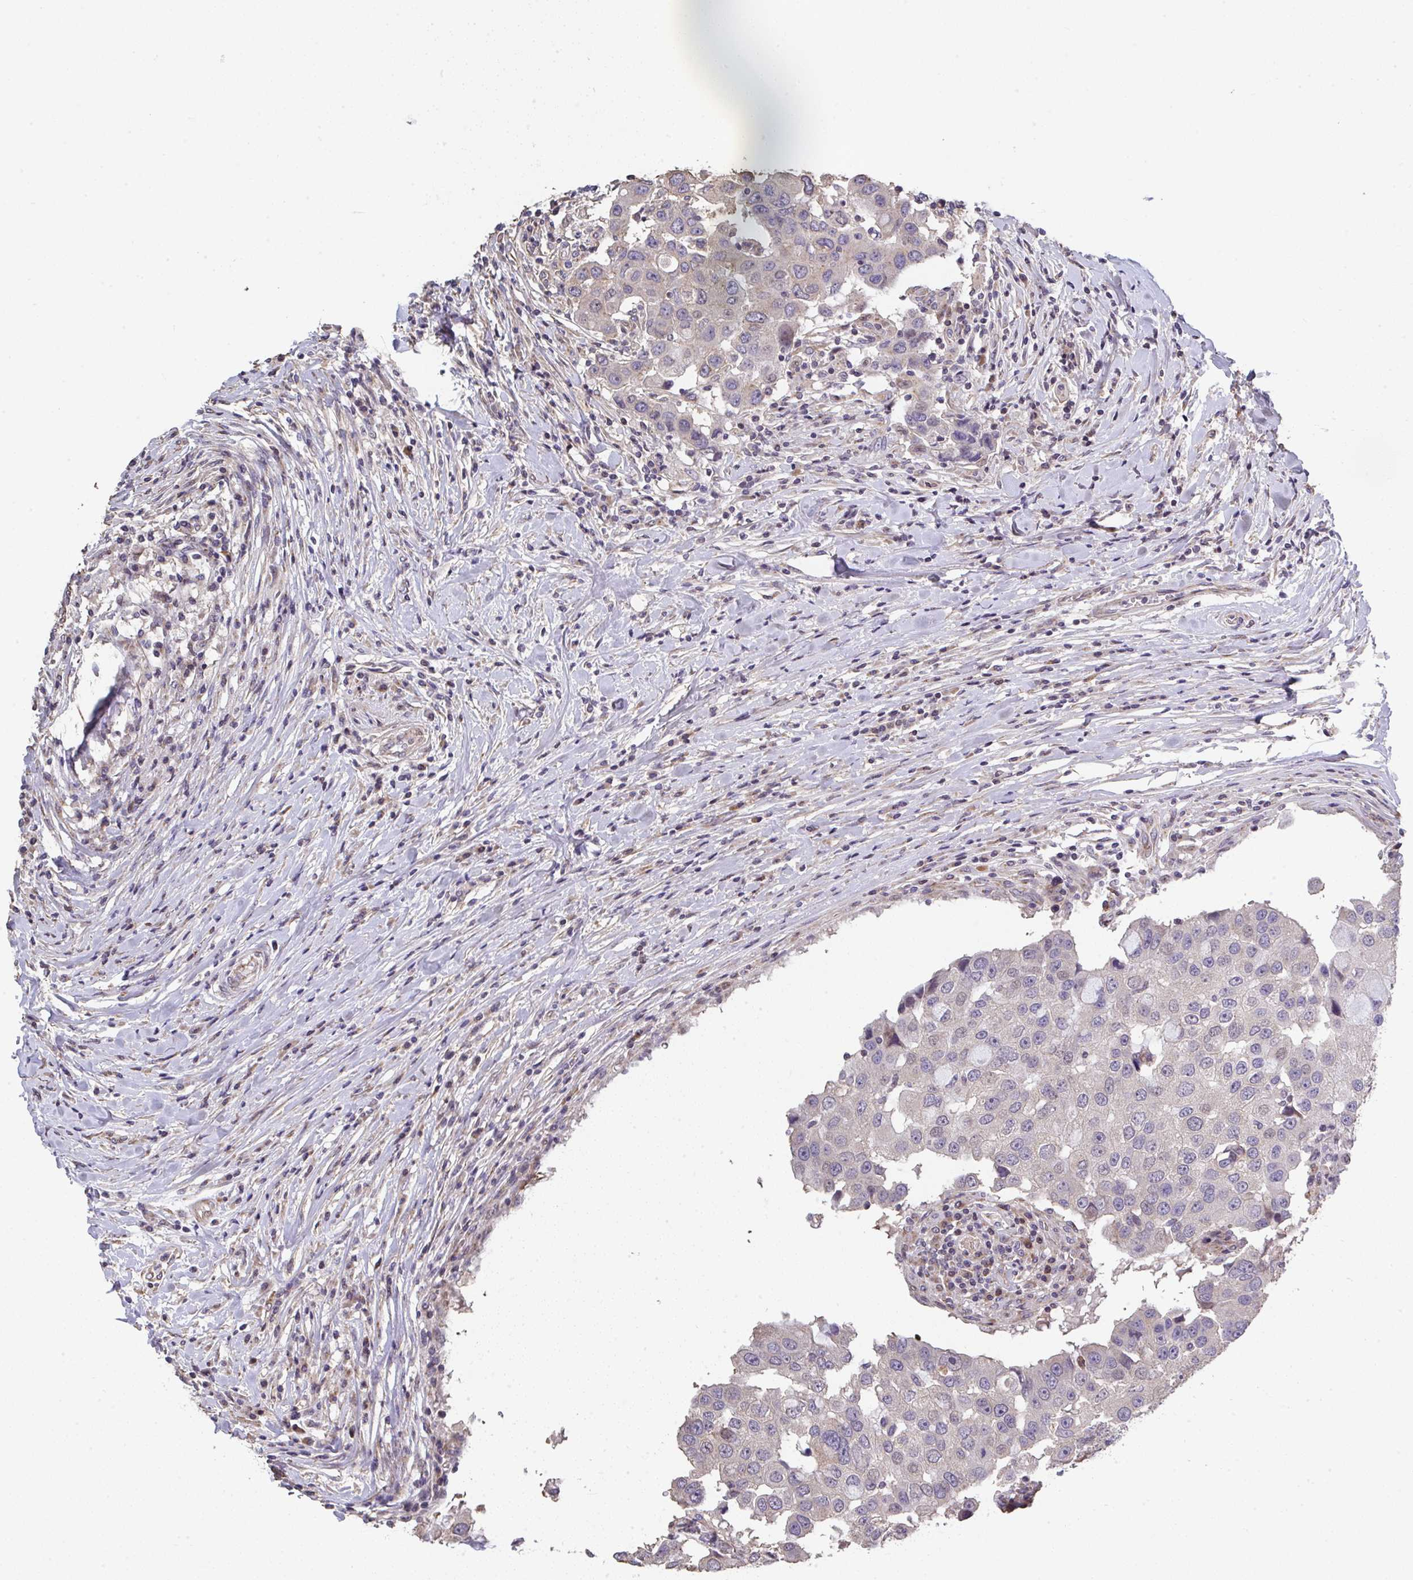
{"staining": {"intensity": "negative", "quantity": "none", "location": "none"}, "tissue": "breast cancer", "cell_type": "Tumor cells", "image_type": "cancer", "snomed": [{"axis": "morphology", "description": "Duct carcinoma"}, {"axis": "topography", "description": "Breast"}], "caption": "Immunohistochemistry (IHC) of breast infiltrating ductal carcinoma exhibits no positivity in tumor cells.", "gene": "RUNDC3B", "patient": {"sex": "female", "age": 27}}